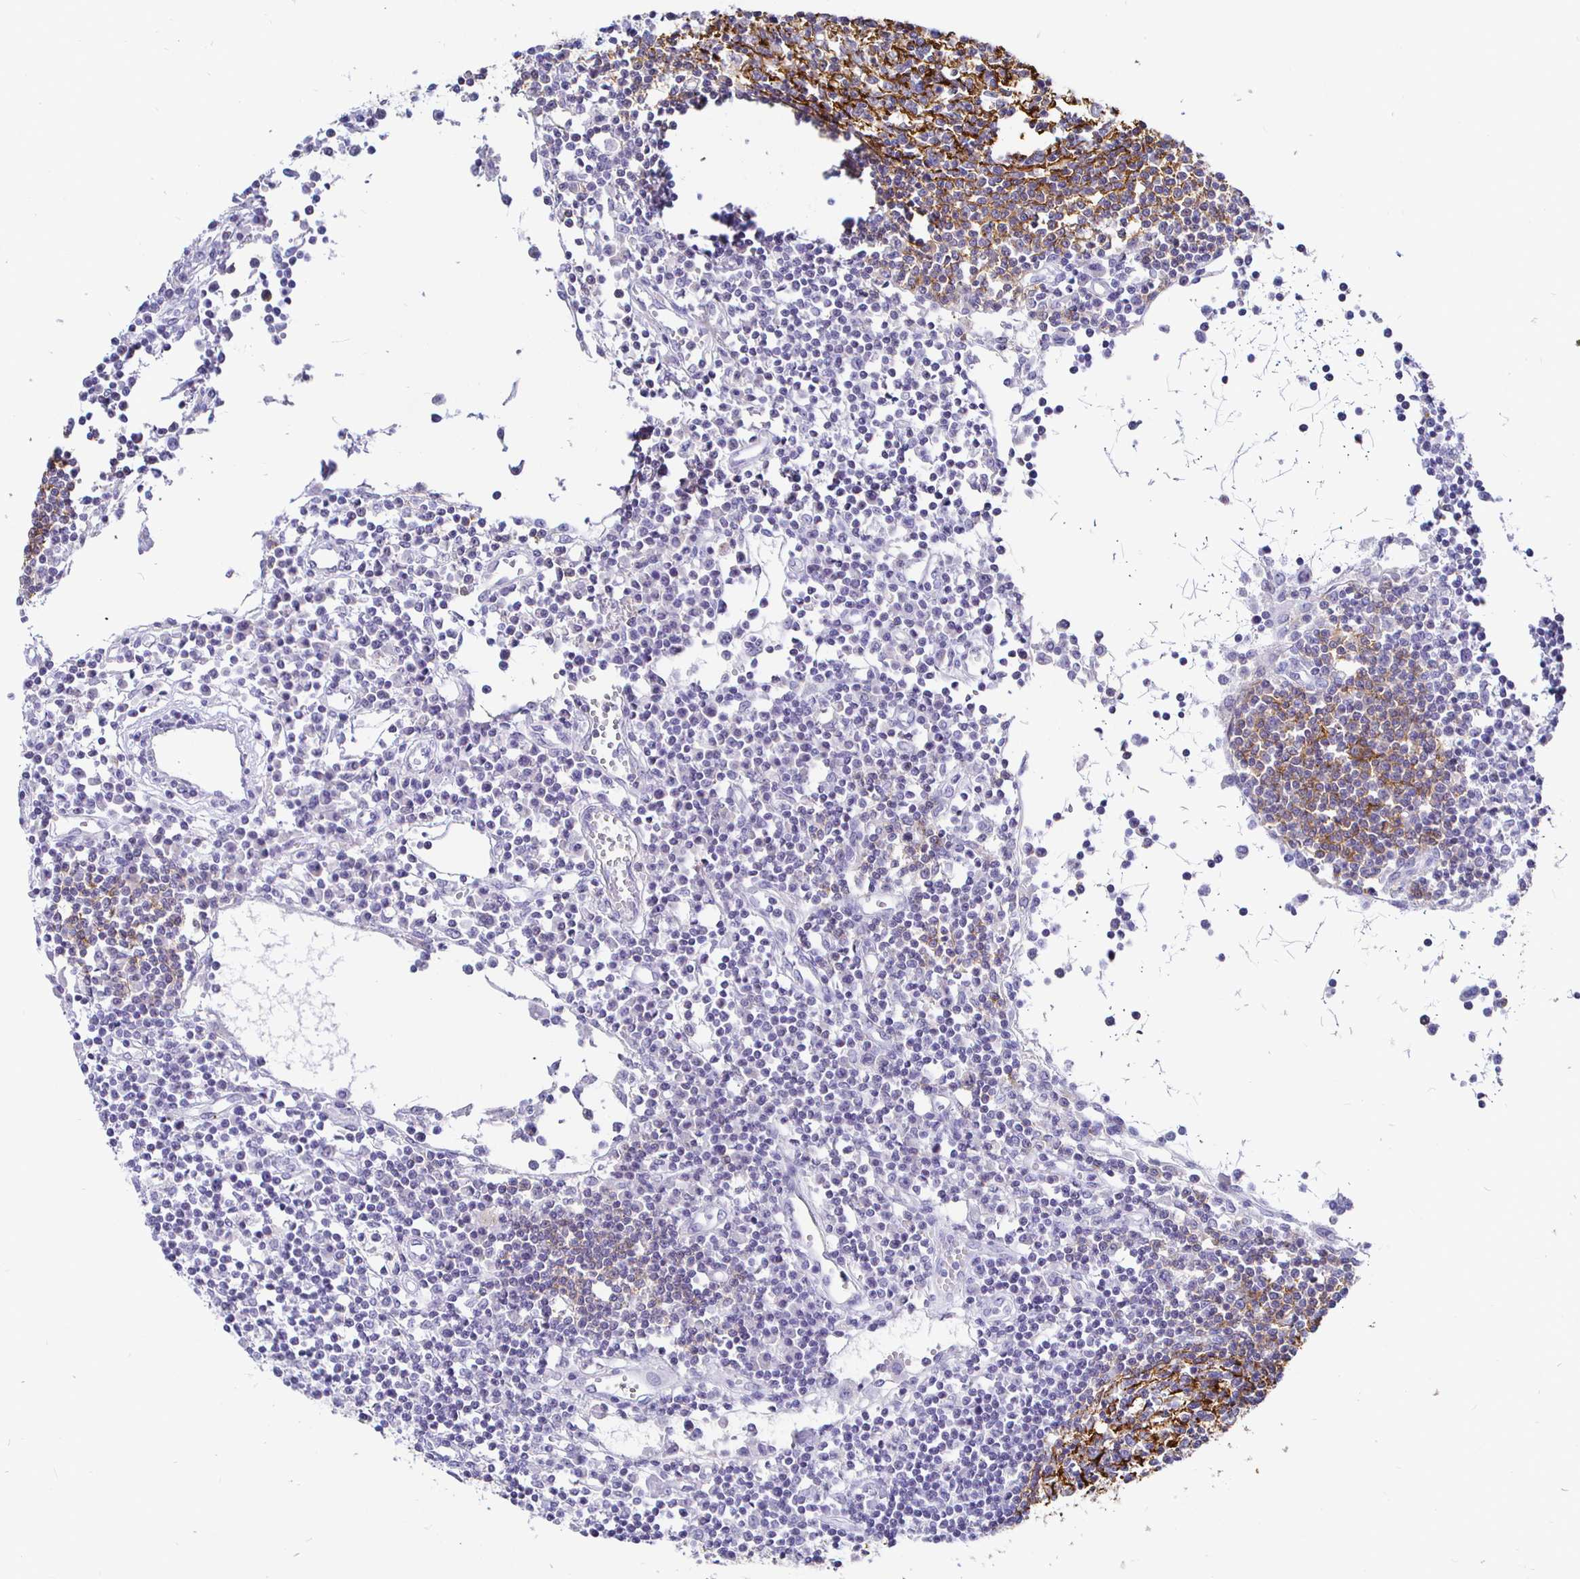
{"staining": {"intensity": "strong", "quantity": "25%-75%", "location": "cytoplasmic/membranous"}, "tissue": "lymph node", "cell_type": "Germinal center cells", "image_type": "normal", "snomed": [{"axis": "morphology", "description": "Normal tissue, NOS"}, {"axis": "topography", "description": "Lymph node"}], "caption": "Human lymph node stained with a brown dye demonstrates strong cytoplasmic/membranous positive positivity in approximately 25%-75% of germinal center cells.", "gene": "CR2", "patient": {"sex": "female", "age": 78}}